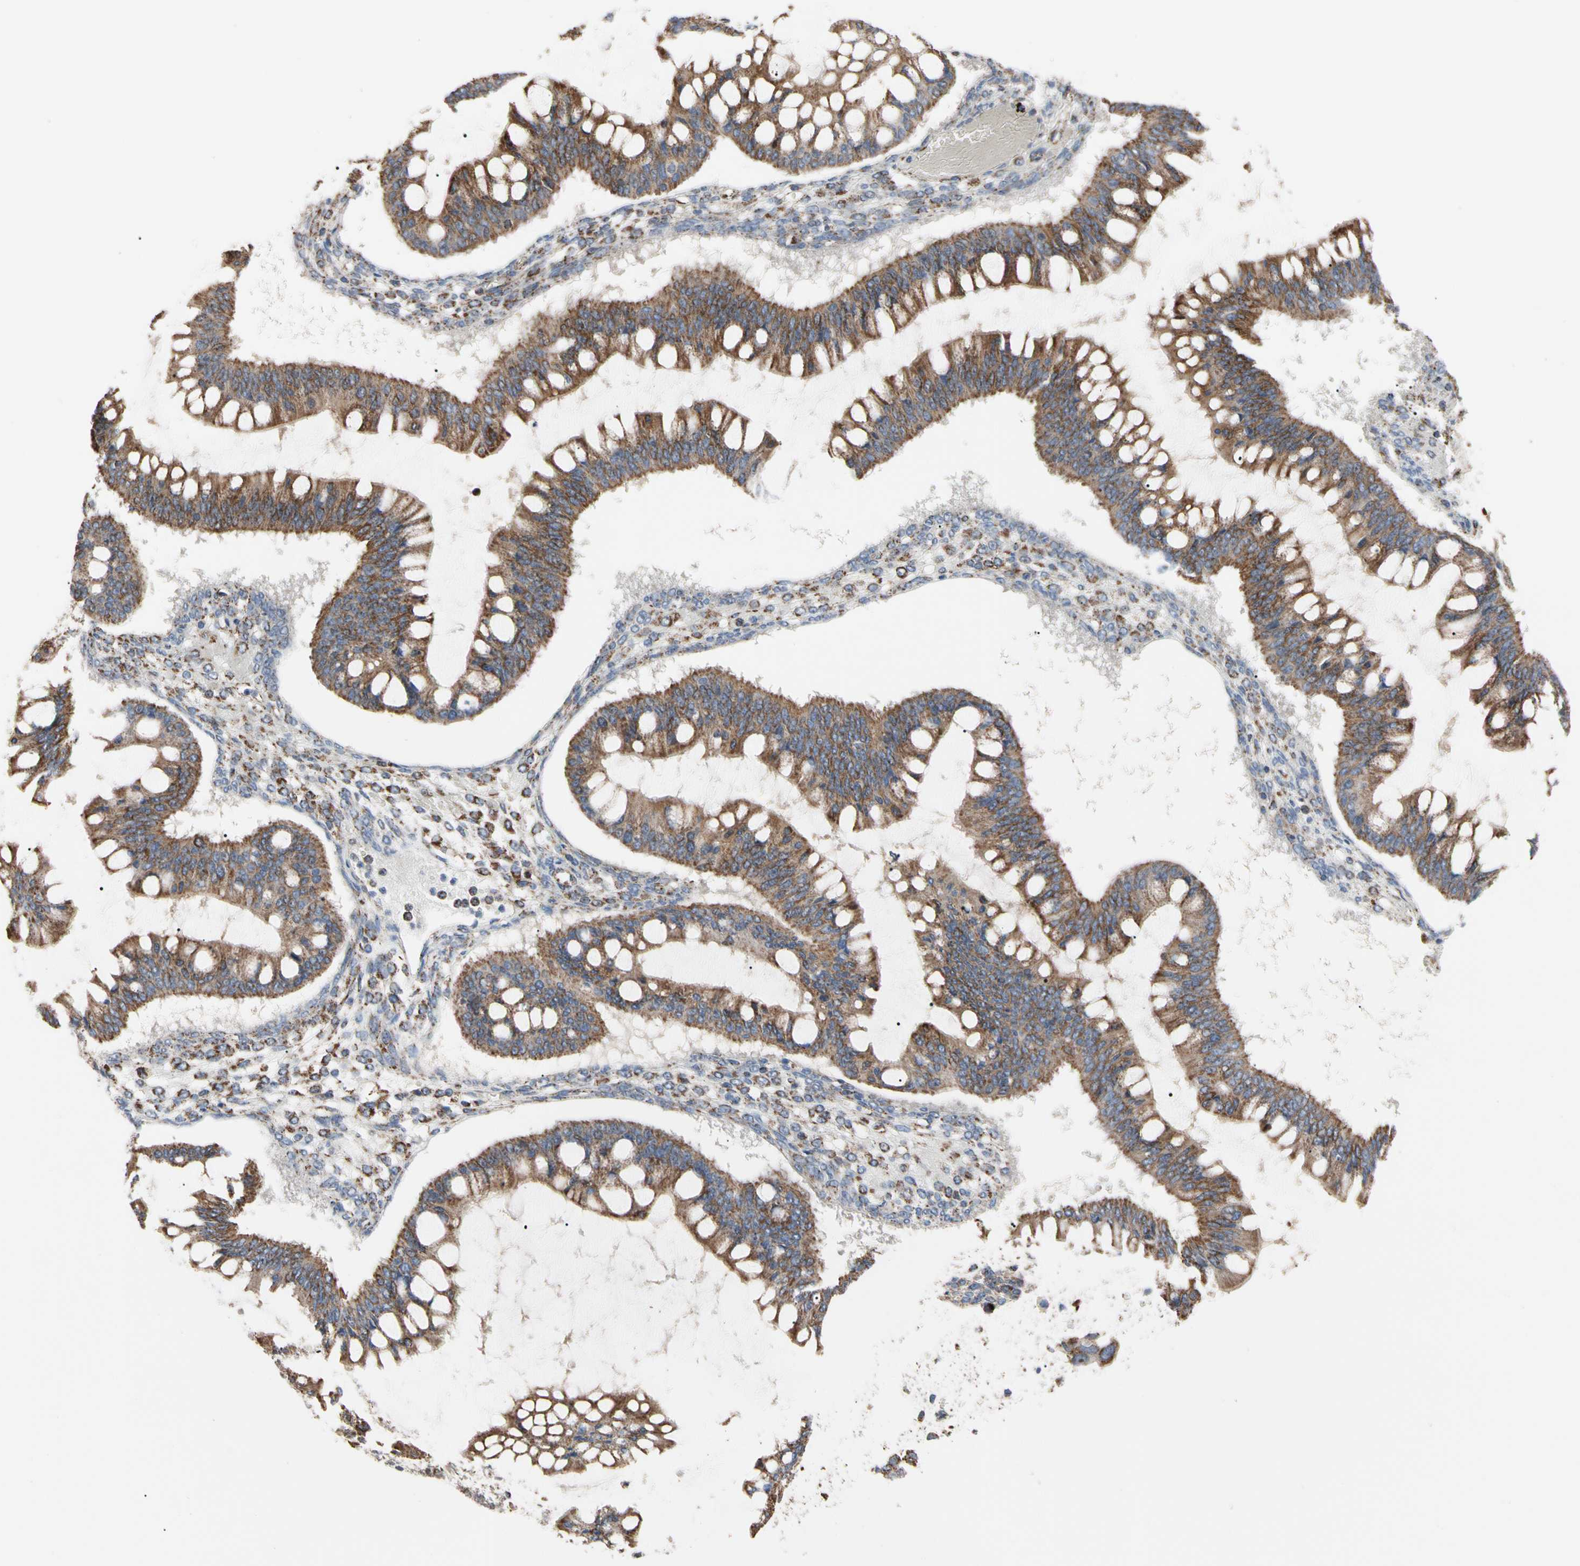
{"staining": {"intensity": "strong", "quantity": ">75%", "location": "cytoplasmic/membranous"}, "tissue": "ovarian cancer", "cell_type": "Tumor cells", "image_type": "cancer", "snomed": [{"axis": "morphology", "description": "Cystadenocarcinoma, mucinous, NOS"}, {"axis": "topography", "description": "Ovary"}], "caption": "Brown immunohistochemical staining in ovarian cancer exhibits strong cytoplasmic/membranous staining in about >75% of tumor cells.", "gene": "FAM110B", "patient": {"sex": "female", "age": 73}}